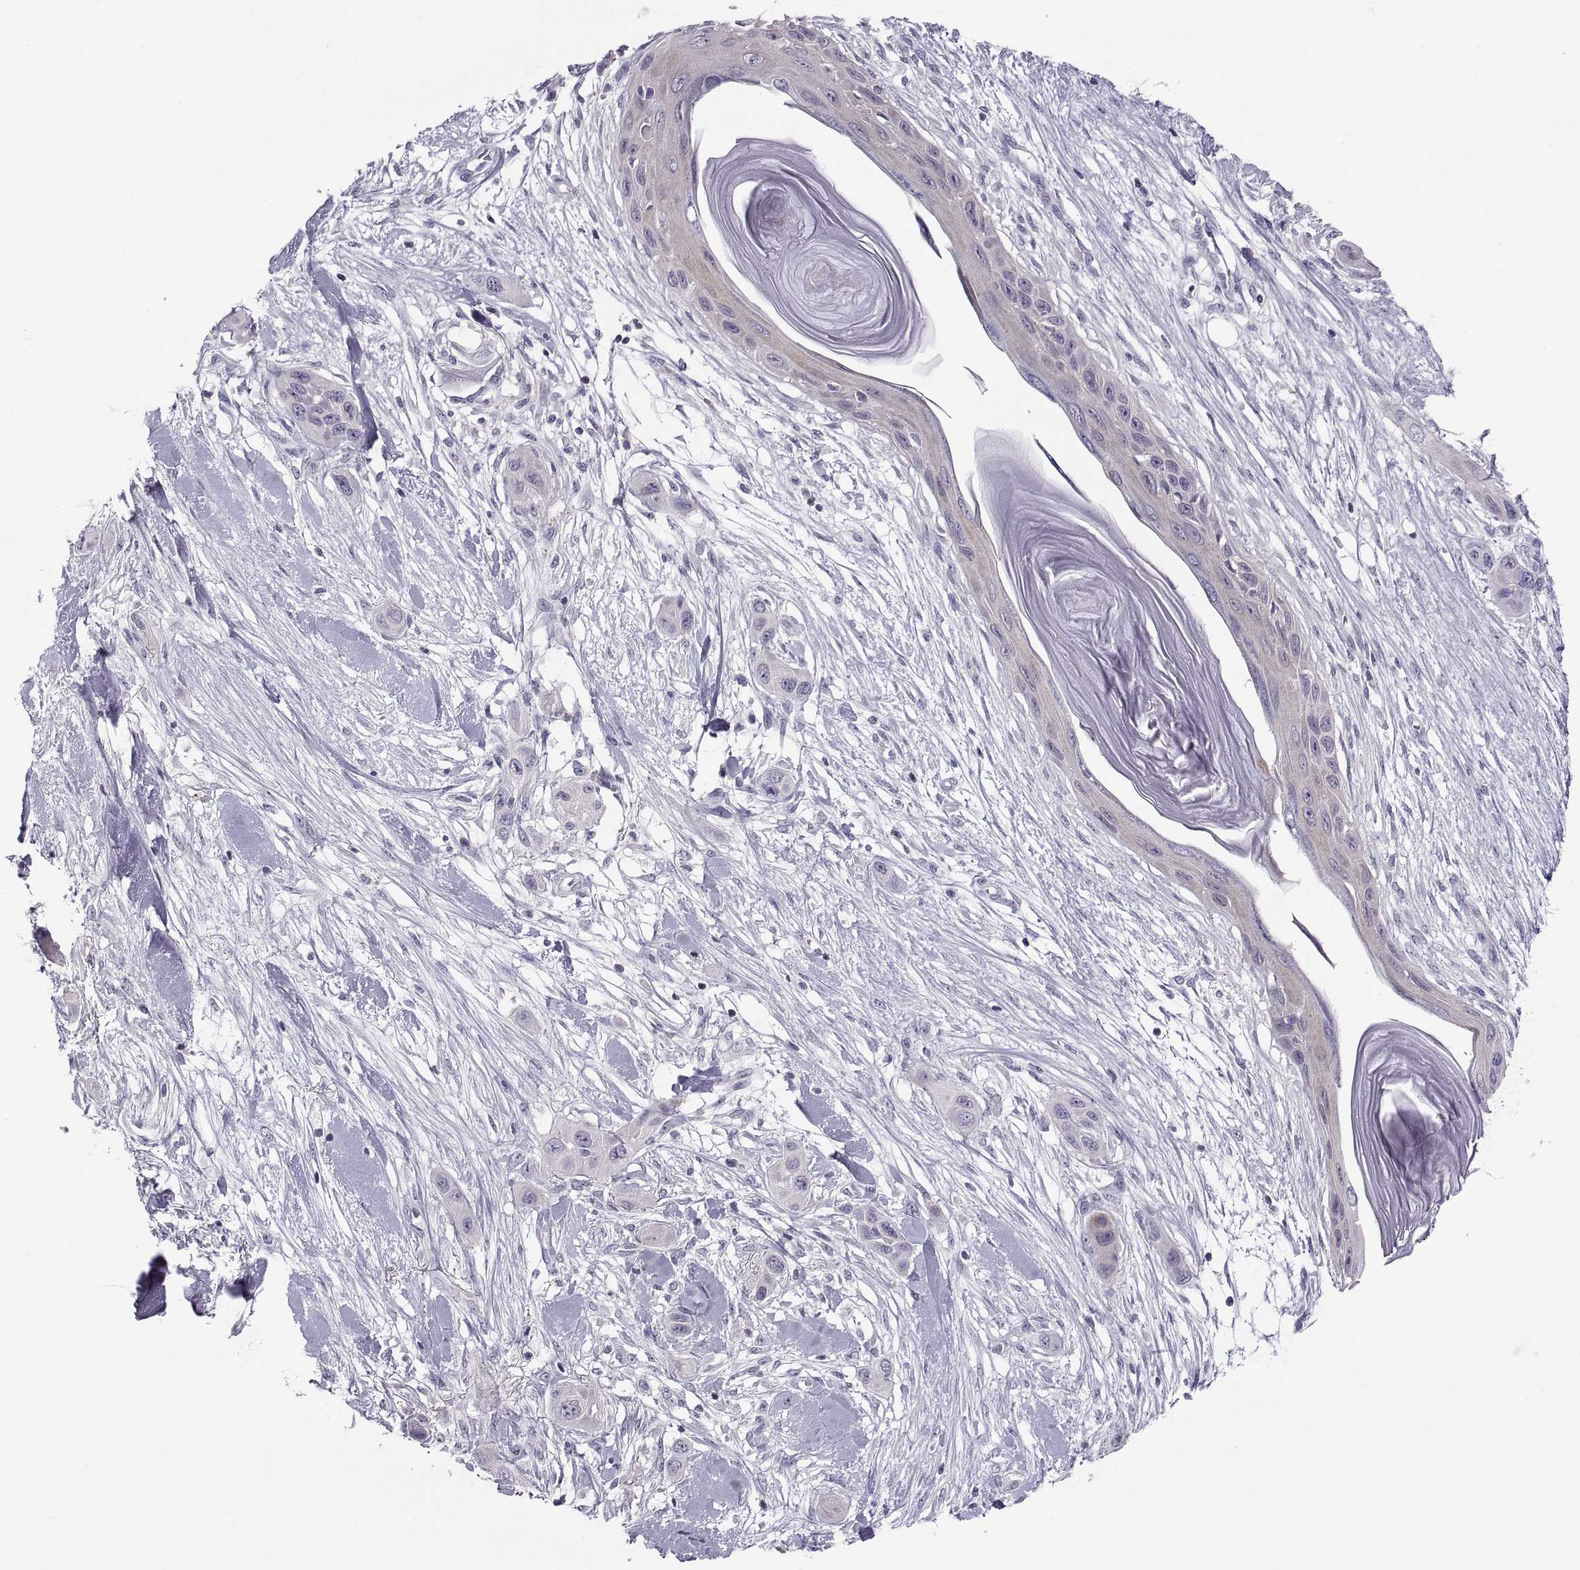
{"staining": {"intensity": "negative", "quantity": "none", "location": "none"}, "tissue": "skin cancer", "cell_type": "Tumor cells", "image_type": "cancer", "snomed": [{"axis": "morphology", "description": "Squamous cell carcinoma, NOS"}, {"axis": "topography", "description": "Skin"}], "caption": "An immunohistochemistry (IHC) histopathology image of skin cancer (squamous cell carcinoma) is shown. There is no staining in tumor cells of skin cancer (squamous cell carcinoma).", "gene": "TTC21A", "patient": {"sex": "male", "age": 79}}